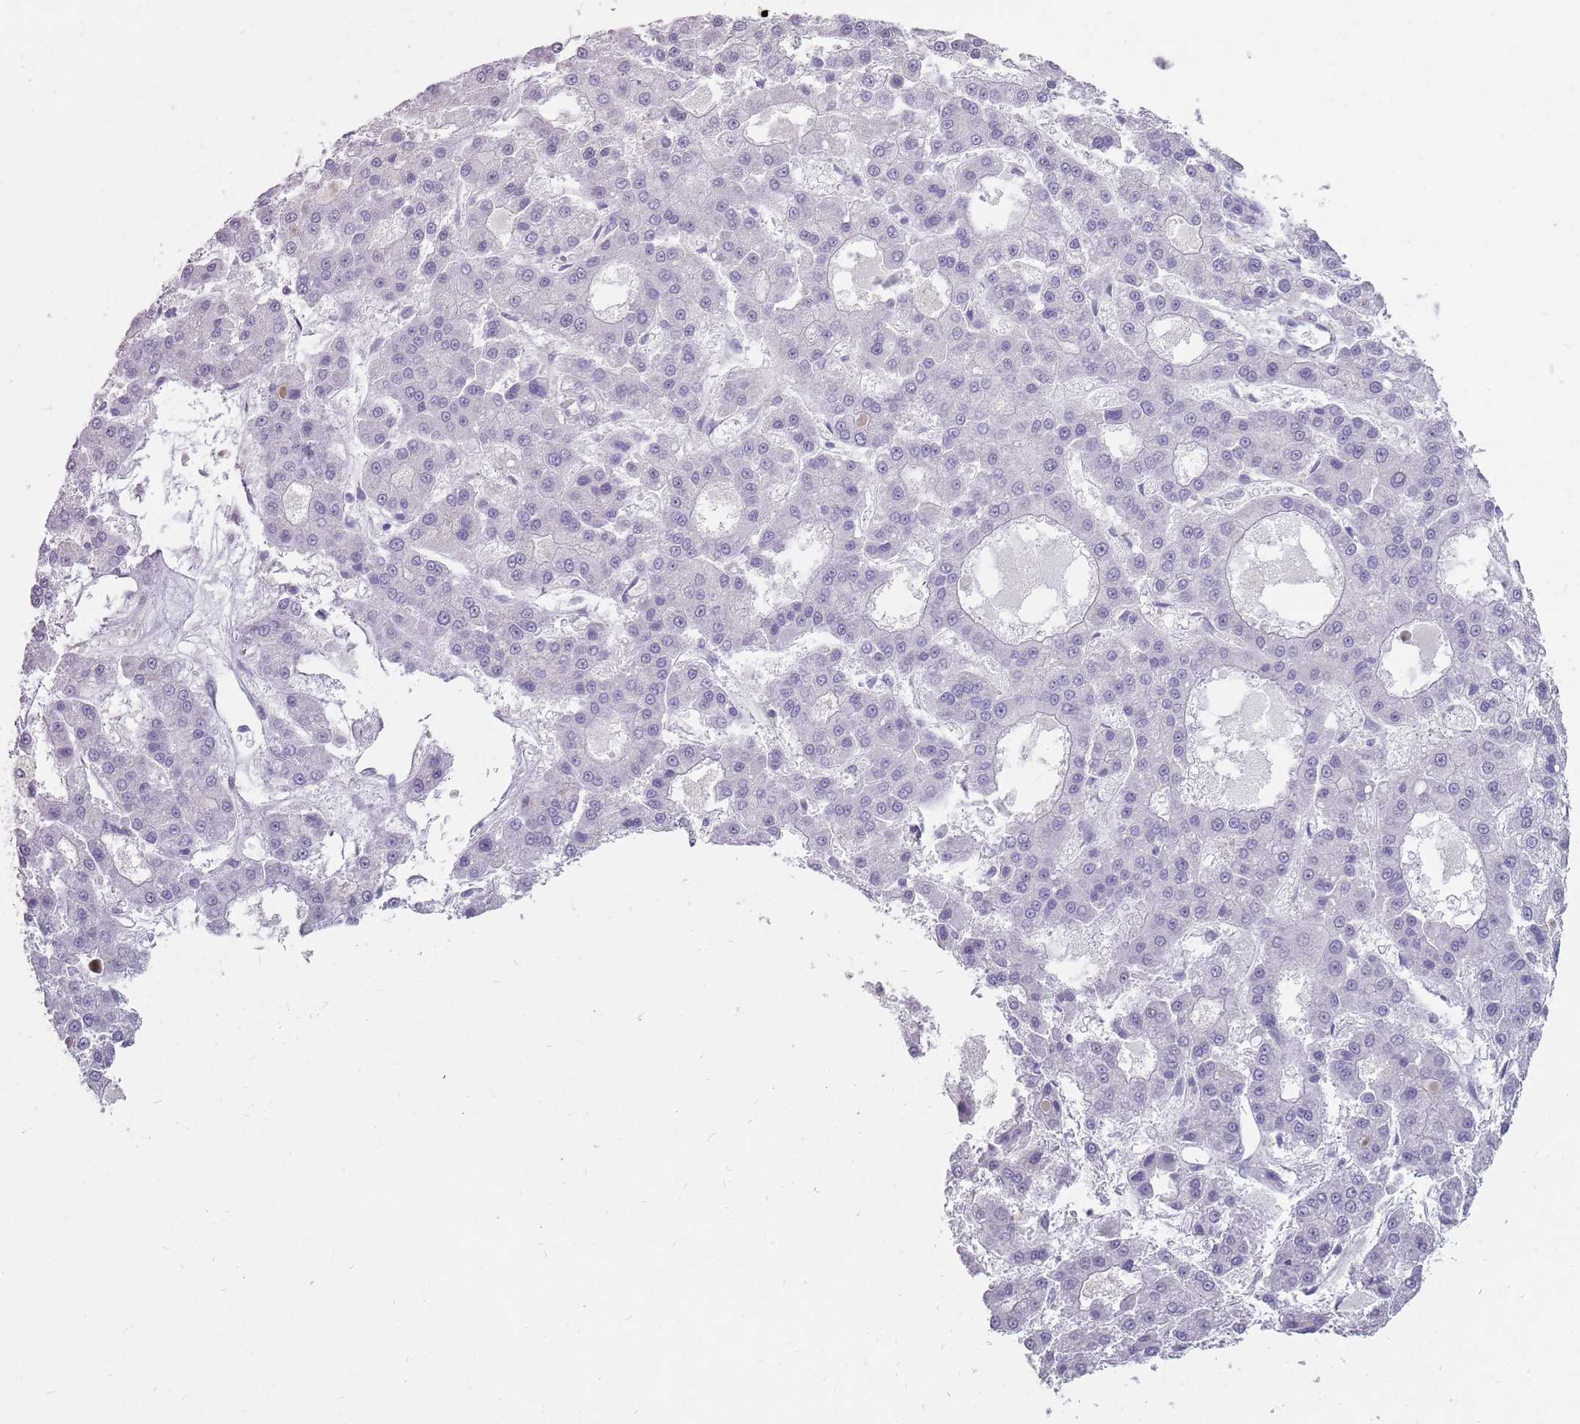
{"staining": {"intensity": "negative", "quantity": "none", "location": "none"}, "tissue": "liver cancer", "cell_type": "Tumor cells", "image_type": "cancer", "snomed": [{"axis": "morphology", "description": "Carcinoma, Hepatocellular, NOS"}, {"axis": "topography", "description": "Liver"}], "caption": "An immunohistochemistry micrograph of liver cancer is shown. There is no staining in tumor cells of liver cancer. (DAB (3,3'-diaminobenzidine) IHC visualized using brightfield microscopy, high magnification).", "gene": "DDX4", "patient": {"sex": "male", "age": 70}}